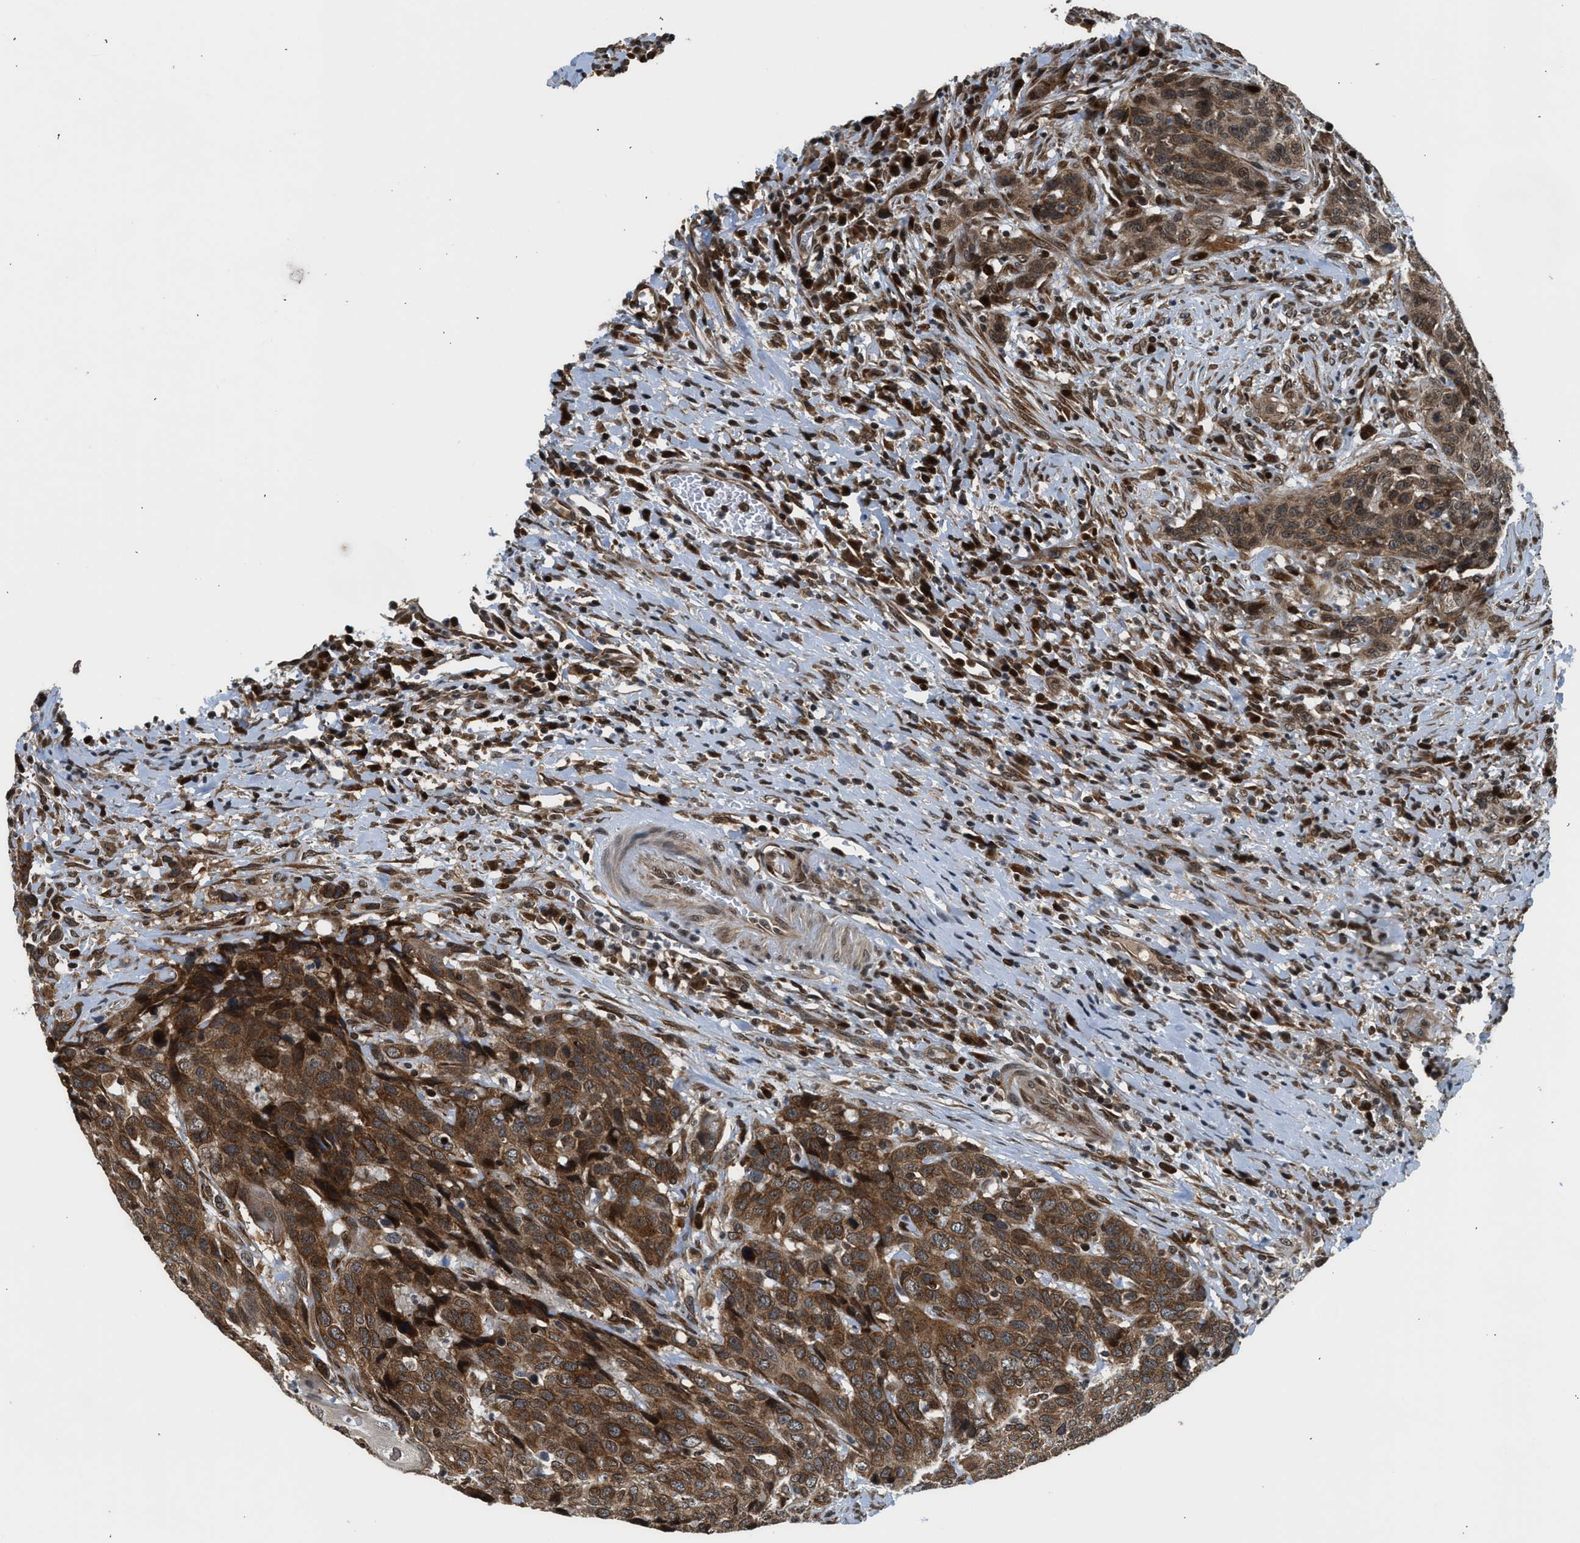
{"staining": {"intensity": "moderate", "quantity": ">75%", "location": "cytoplasmic/membranous"}, "tissue": "head and neck cancer", "cell_type": "Tumor cells", "image_type": "cancer", "snomed": [{"axis": "morphology", "description": "Squamous cell carcinoma, NOS"}, {"axis": "topography", "description": "Head-Neck"}], "caption": "A brown stain highlights moderate cytoplasmic/membranous staining of a protein in squamous cell carcinoma (head and neck) tumor cells.", "gene": "RETREG3", "patient": {"sex": "male", "age": 66}}